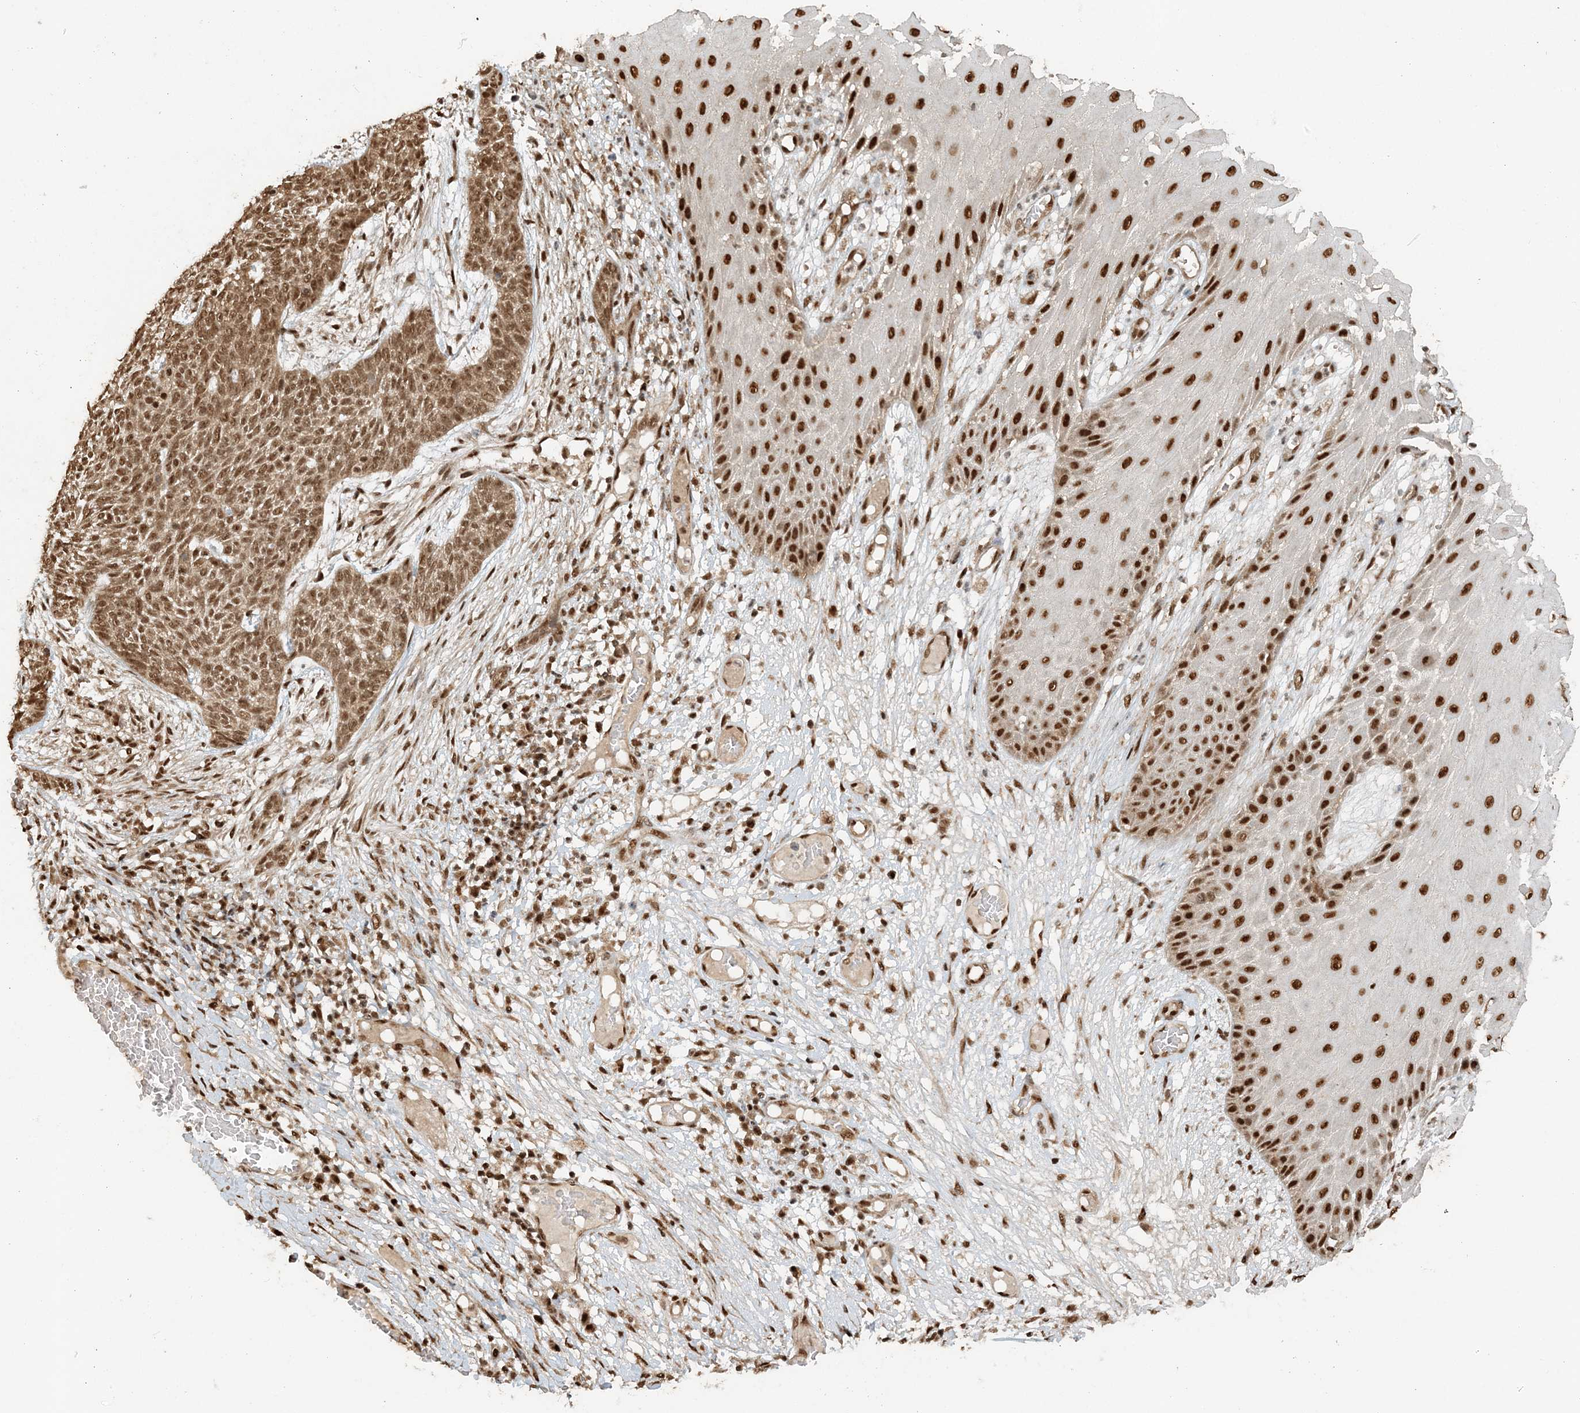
{"staining": {"intensity": "moderate", "quantity": ">75%", "location": "cytoplasmic/membranous,nuclear"}, "tissue": "skin cancer", "cell_type": "Tumor cells", "image_type": "cancer", "snomed": [{"axis": "morphology", "description": "Normal tissue, NOS"}, {"axis": "morphology", "description": "Basal cell carcinoma"}, {"axis": "topography", "description": "Skin"}], "caption": "A high-resolution histopathology image shows immunohistochemistry staining of skin cancer (basal cell carcinoma), which exhibits moderate cytoplasmic/membranous and nuclear staining in about >75% of tumor cells.", "gene": "ARHGAP35", "patient": {"sex": "male", "age": 64}}